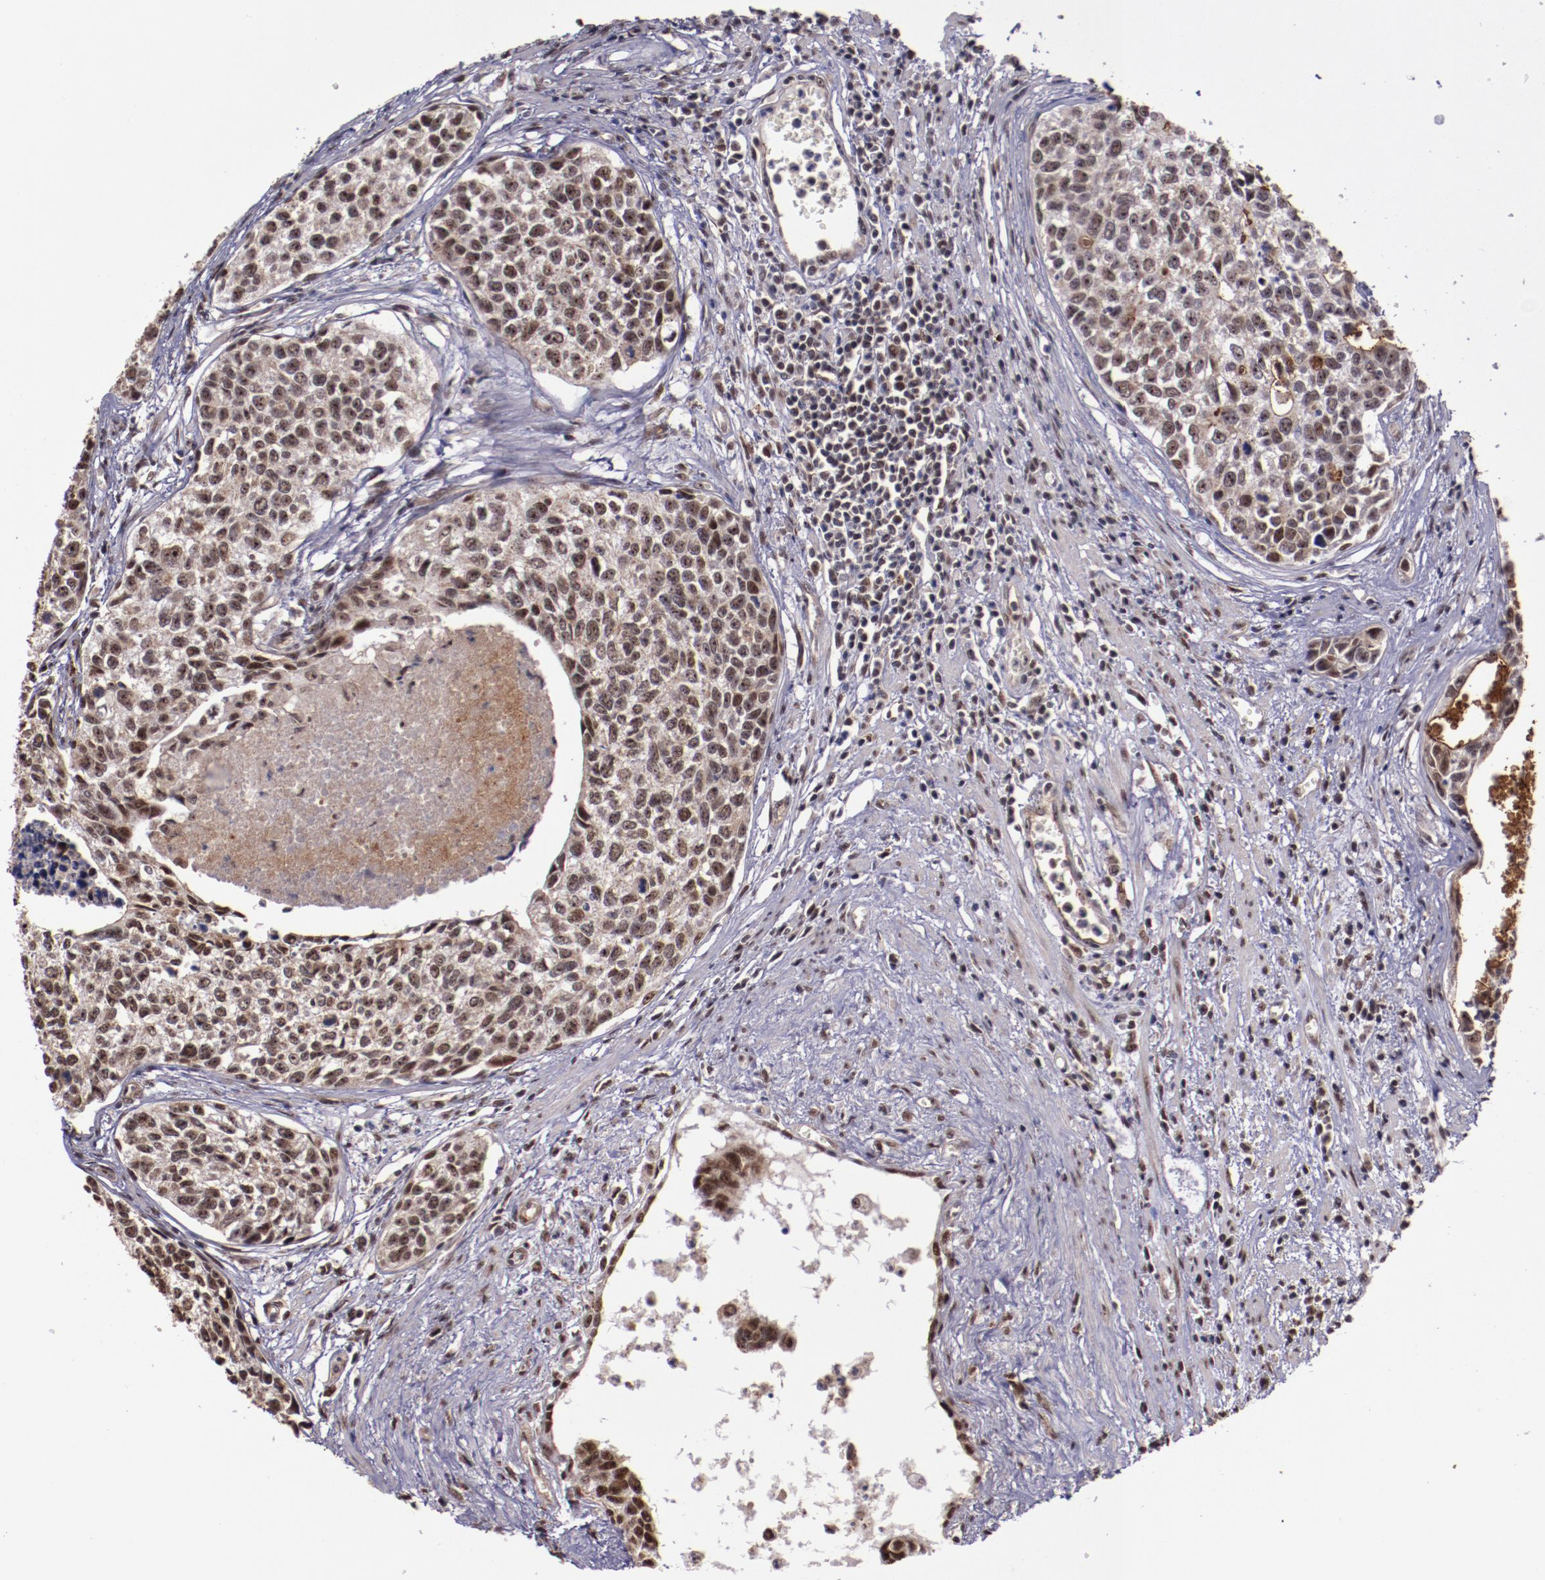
{"staining": {"intensity": "moderate", "quantity": ">75%", "location": "cytoplasmic/membranous,nuclear"}, "tissue": "urothelial cancer", "cell_type": "Tumor cells", "image_type": "cancer", "snomed": [{"axis": "morphology", "description": "Urothelial carcinoma, High grade"}, {"axis": "topography", "description": "Urinary bladder"}], "caption": "Human urothelial cancer stained with a brown dye shows moderate cytoplasmic/membranous and nuclear positive positivity in approximately >75% of tumor cells.", "gene": "CECR2", "patient": {"sex": "male", "age": 81}}